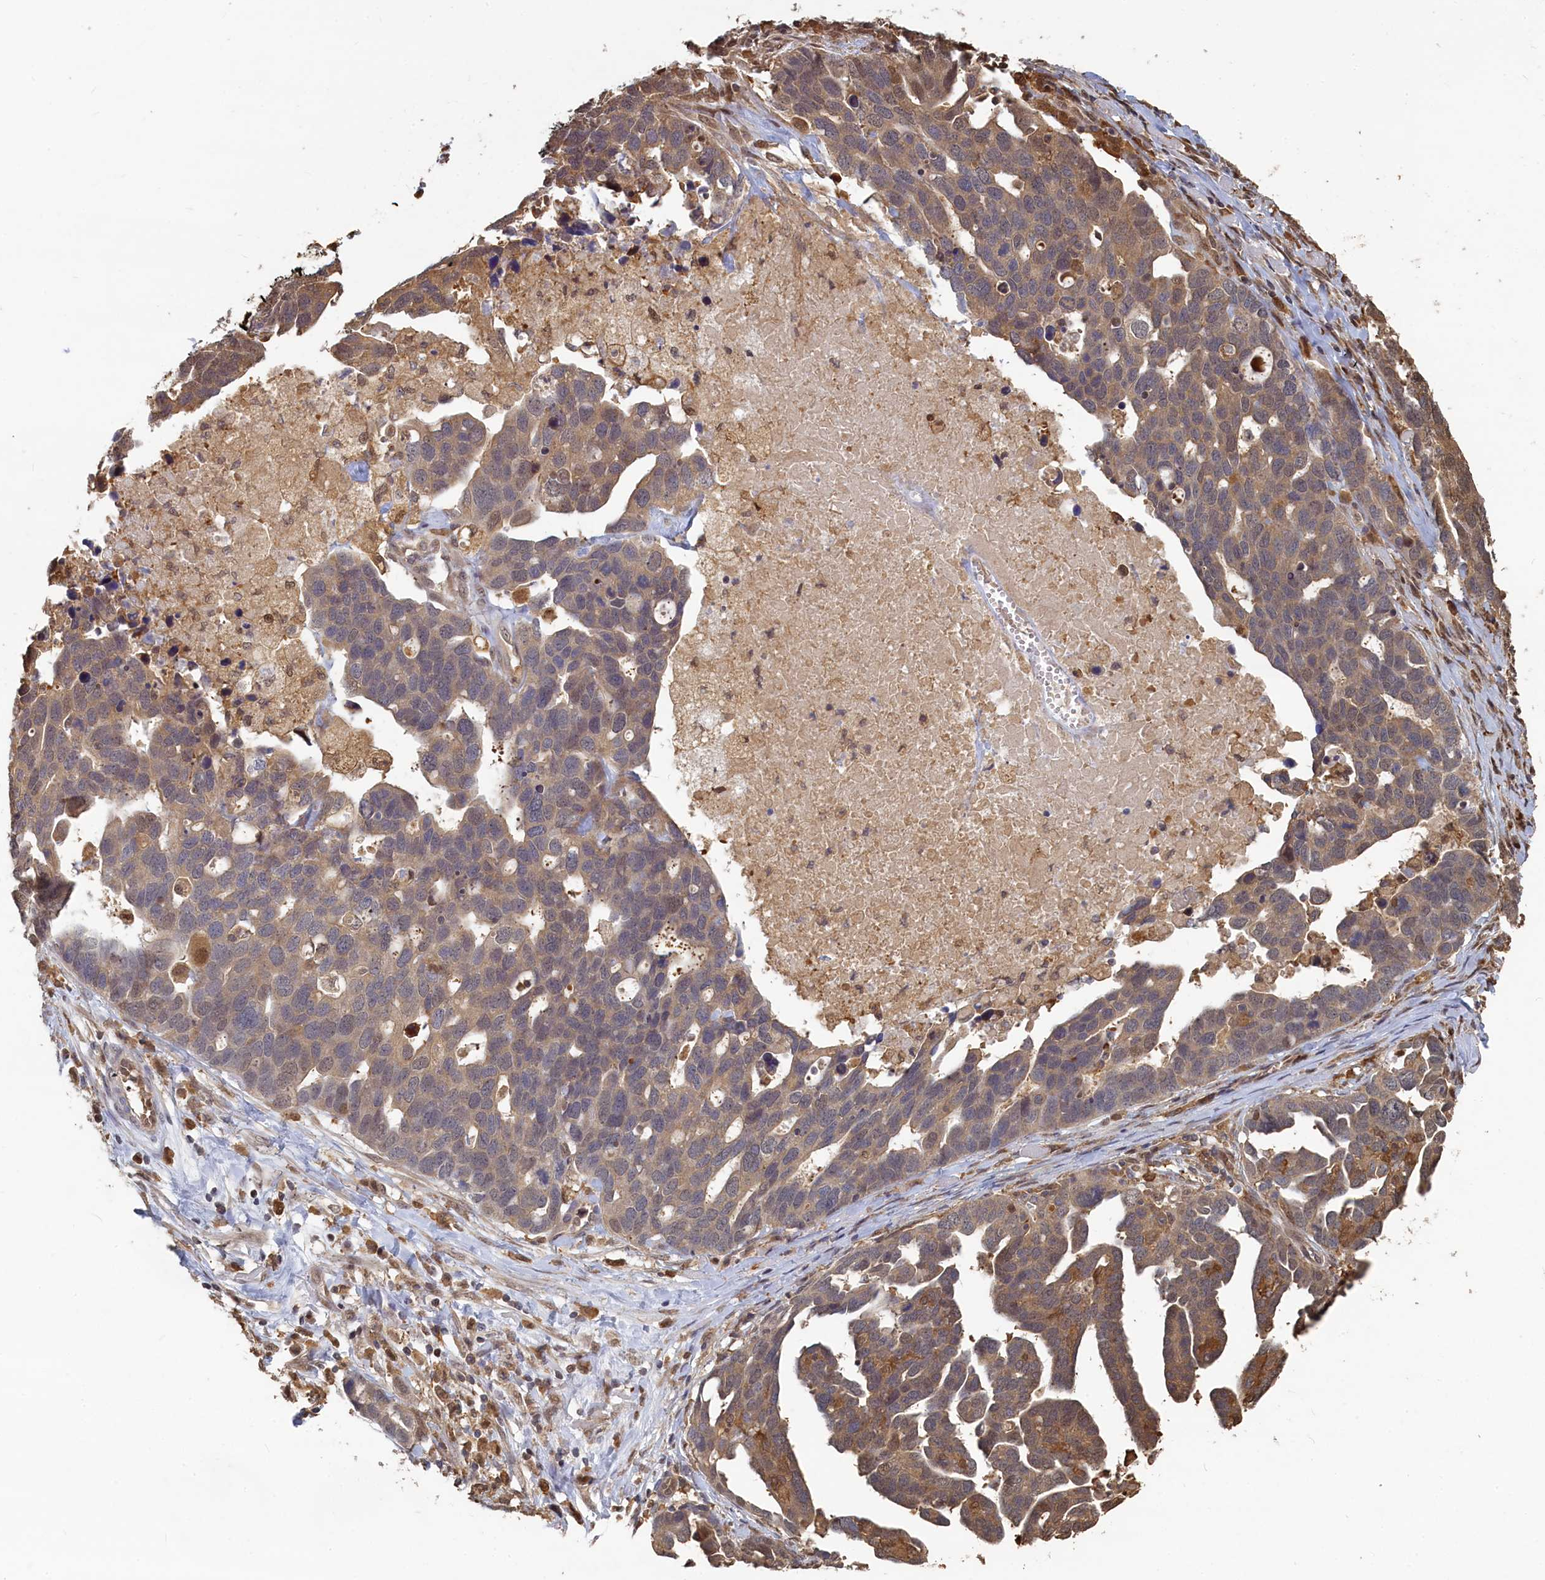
{"staining": {"intensity": "moderate", "quantity": ">75%", "location": "cytoplasmic/membranous"}, "tissue": "ovarian cancer", "cell_type": "Tumor cells", "image_type": "cancer", "snomed": [{"axis": "morphology", "description": "Cystadenocarcinoma, serous, NOS"}, {"axis": "topography", "description": "Ovary"}], "caption": "A photomicrograph of human ovarian serous cystadenocarcinoma stained for a protein exhibits moderate cytoplasmic/membranous brown staining in tumor cells.", "gene": "UCHL3", "patient": {"sex": "female", "age": 54}}